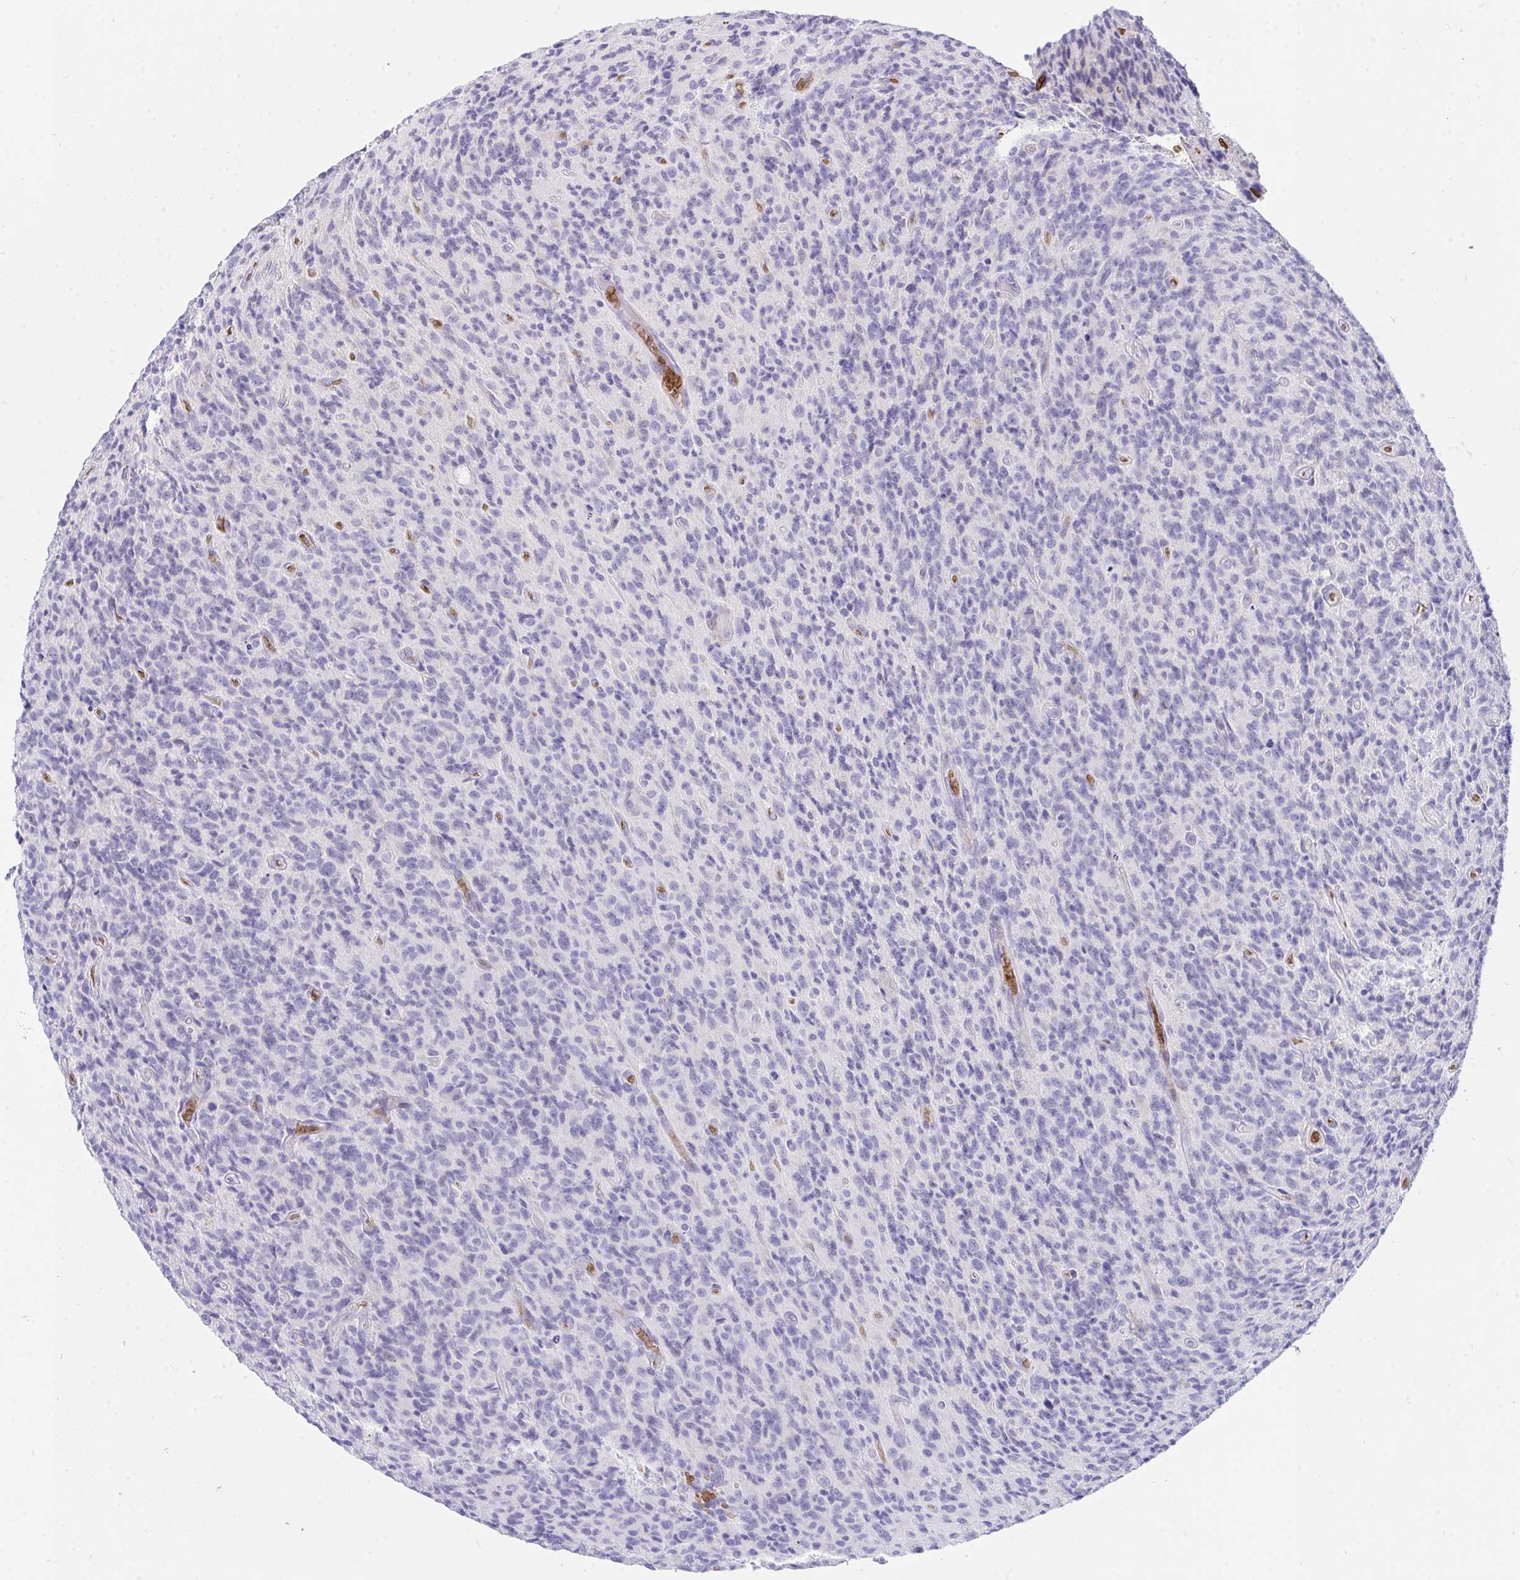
{"staining": {"intensity": "negative", "quantity": "none", "location": "none"}, "tissue": "glioma", "cell_type": "Tumor cells", "image_type": "cancer", "snomed": [{"axis": "morphology", "description": "Glioma, malignant, High grade"}, {"axis": "topography", "description": "Brain"}], "caption": "There is no significant staining in tumor cells of malignant glioma (high-grade).", "gene": "ANK1", "patient": {"sex": "male", "age": 76}}